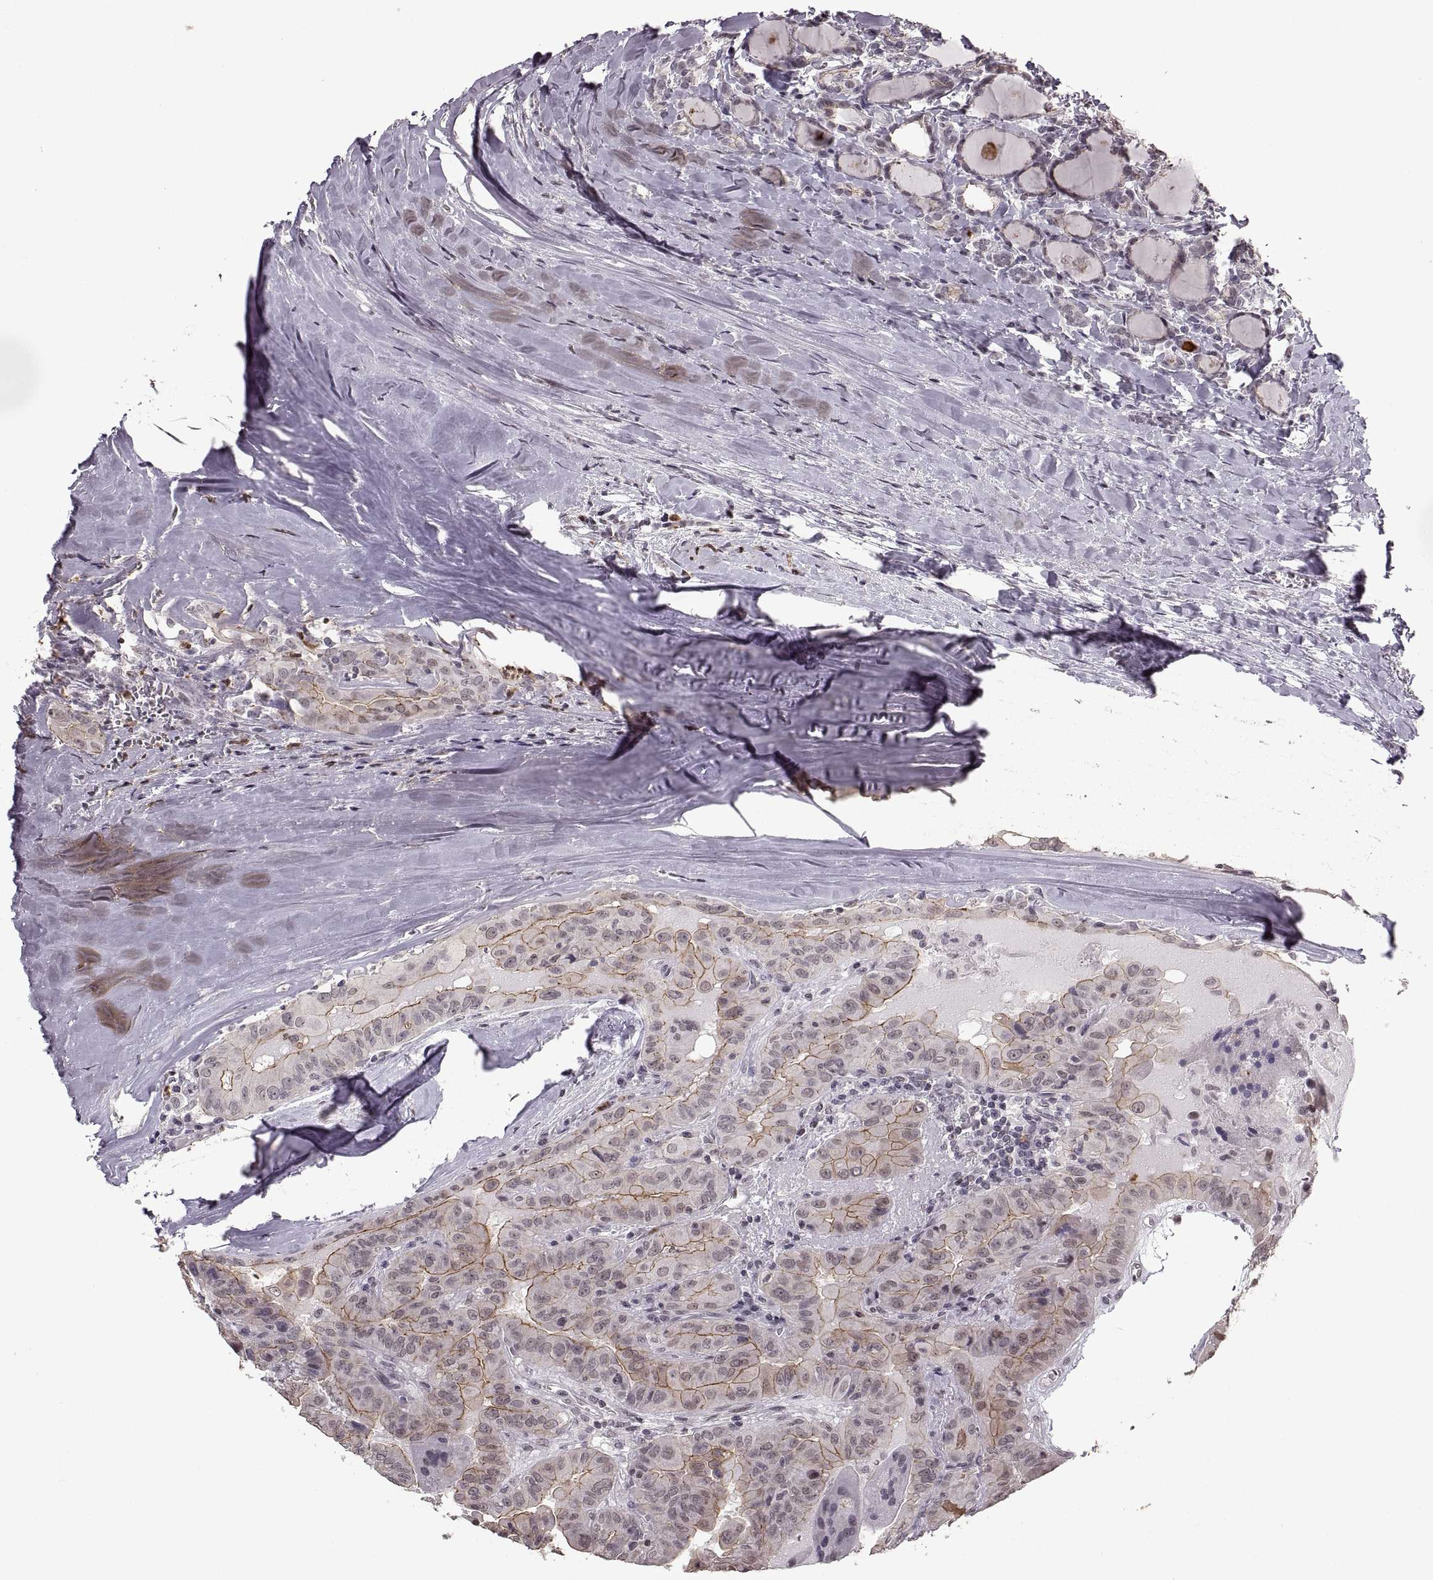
{"staining": {"intensity": "weak", "quantity": ">75%", "location": "cytoplasmic/membranous"}, "tissue": "thyroid cancer", "cell_type": "Tumor cells", "image_type": "cancer", "snomed": [{"axis": "morphology", "description": "Papillary adenocarcinoma, NOS"}, {"axis": "topography", "description": "Thyroid gland"}], "caption": "Papillary adenocarcinoma (thyroid) stained for a protein (brown) exhibits weak cytoplasmic/membranous positive expression in about >75% of tumor cells.", "gene": "PALS1", "patient": {"sex": "female", "age": 37}}